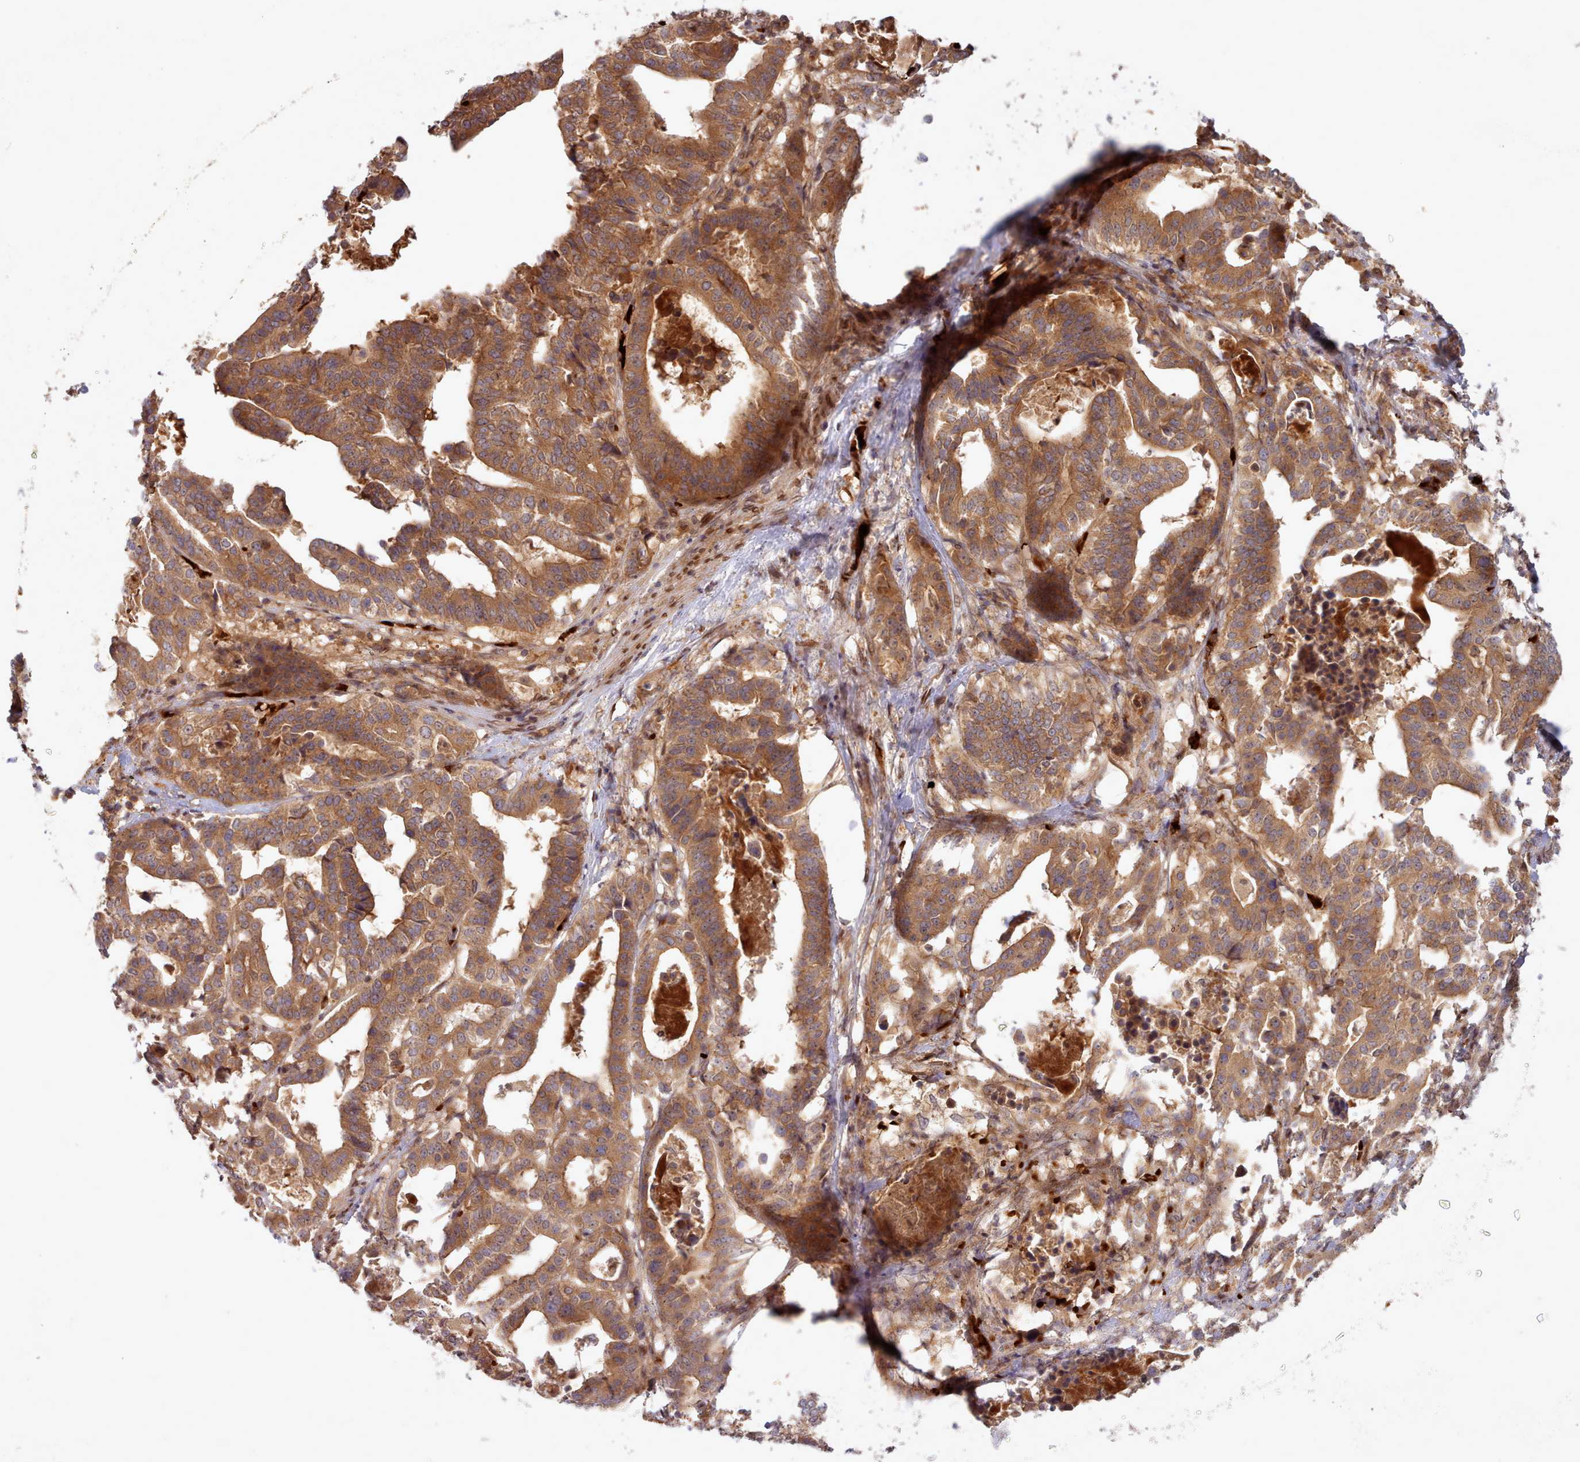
{"staining": {"intensity": "moderate", "quantity": ">75%", "location": "cytoplasmic/membranous"}, "tissue": "stomach cancer", "cell_type": "Tumor cells", "image_type": "cancer", "snomed": [{"axis": "morphology", "description": "Adenocarcinoma, NOS"}, {"axis": "topography", "description": "Stomach"}], "caption": "The image demonstrates staining of stomach adenocarcinoma, revealing moderate cytoplasmic/membranous protein expression (brown color) within tumor cells. Nuclei are stained in blue.", "gene": "UBE2G1", "patient": {"sex": "male", "age": 48}}